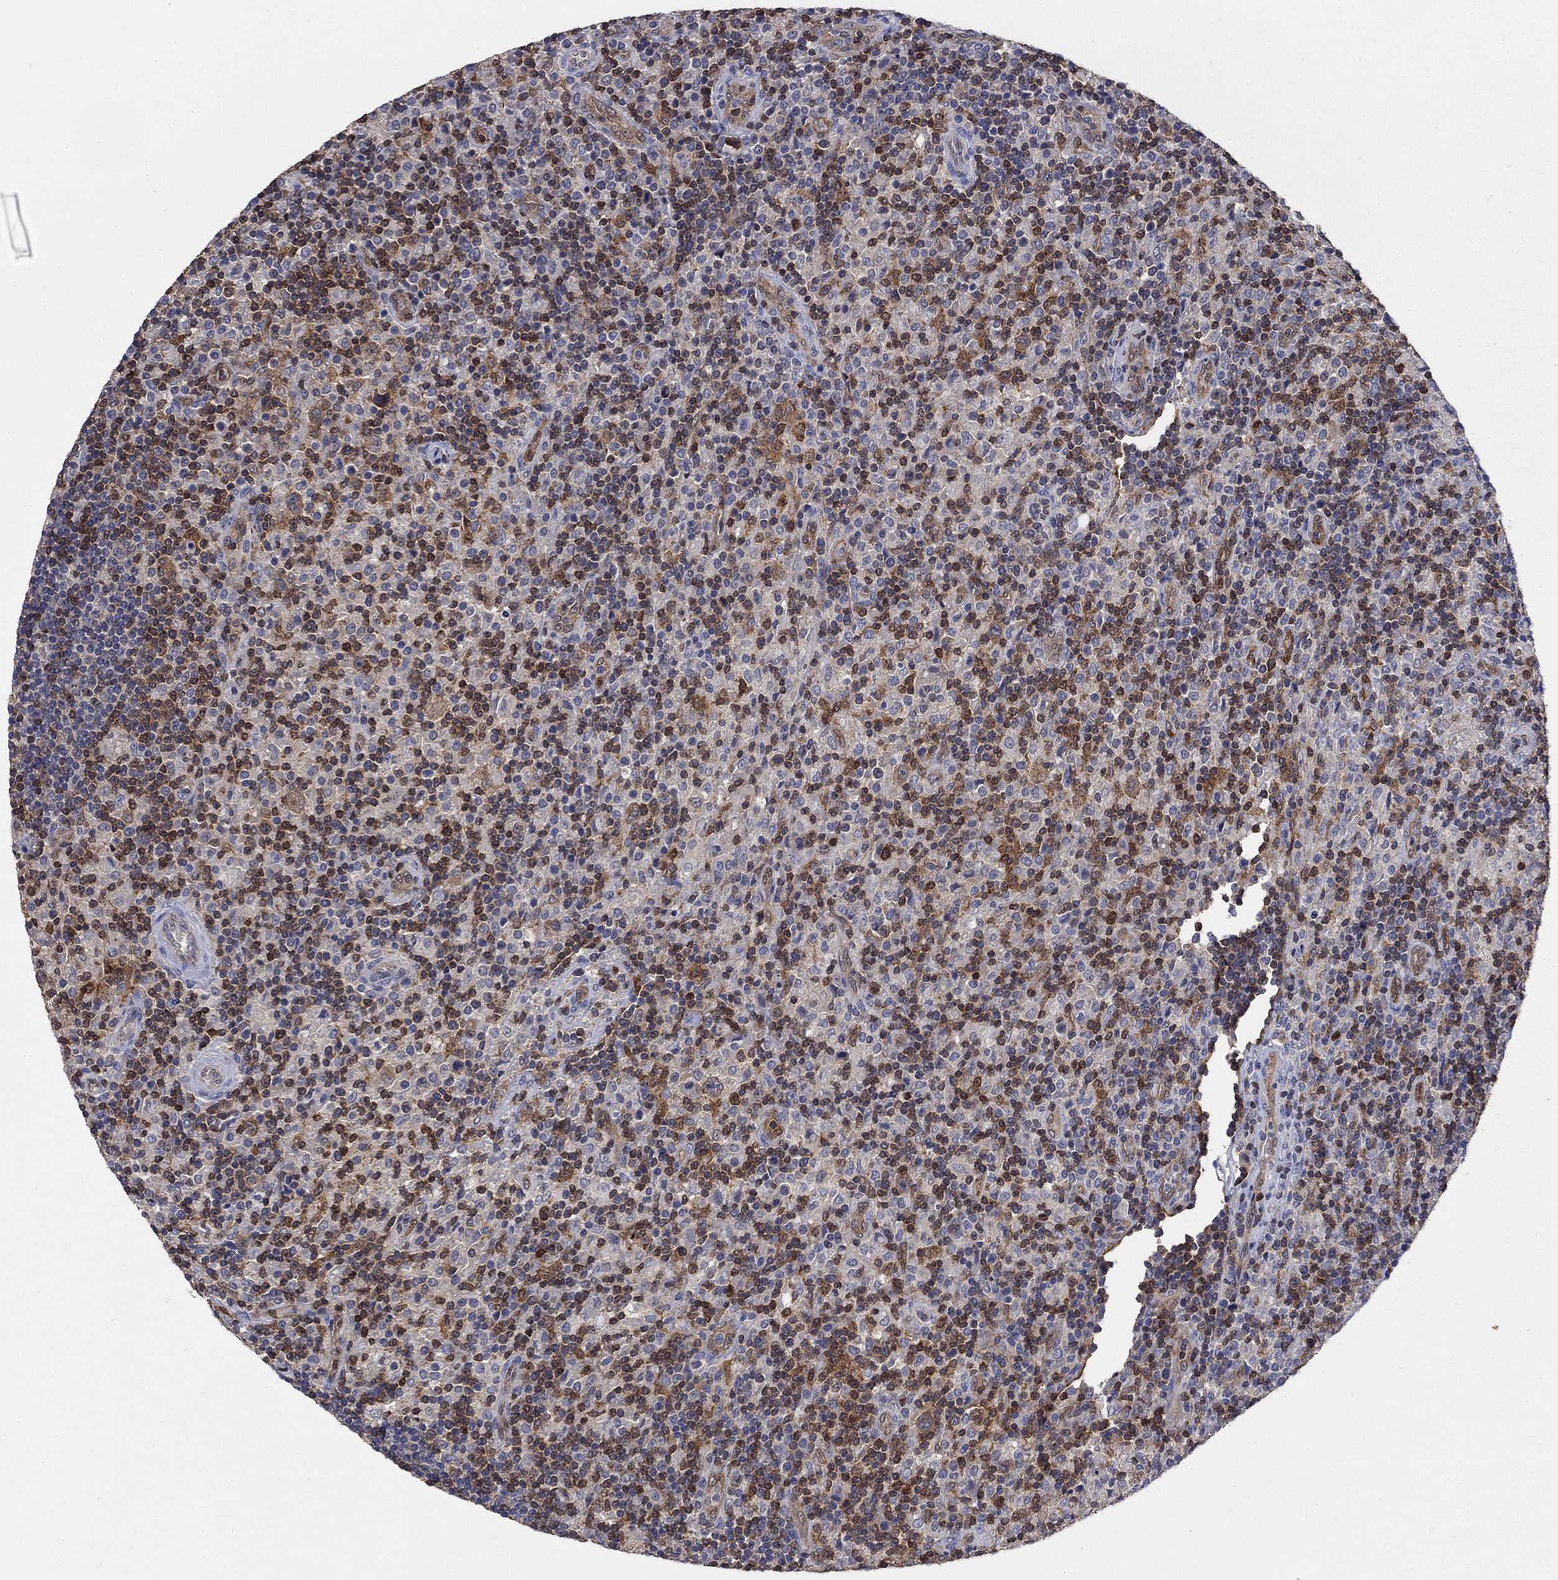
{"staining": {"intensity": "negative", "quantity": "none", "location": "none"}, "tissue": "lymphoma", "cell_type": "Tumor cells", "image_type": "cancer", "snomed": [{"axis": "morphology", "description": "Hodgkin's disease, NOS"}, {"axis": "topography", "description": "Lymph node"}], "caption": "Tumor cells are negative for protein expression in human lymphoma. (IHC, brightfield microscopy, high magnification).", "gene": "AGFG2", "patient": {"sex": "male", "age": 70}}